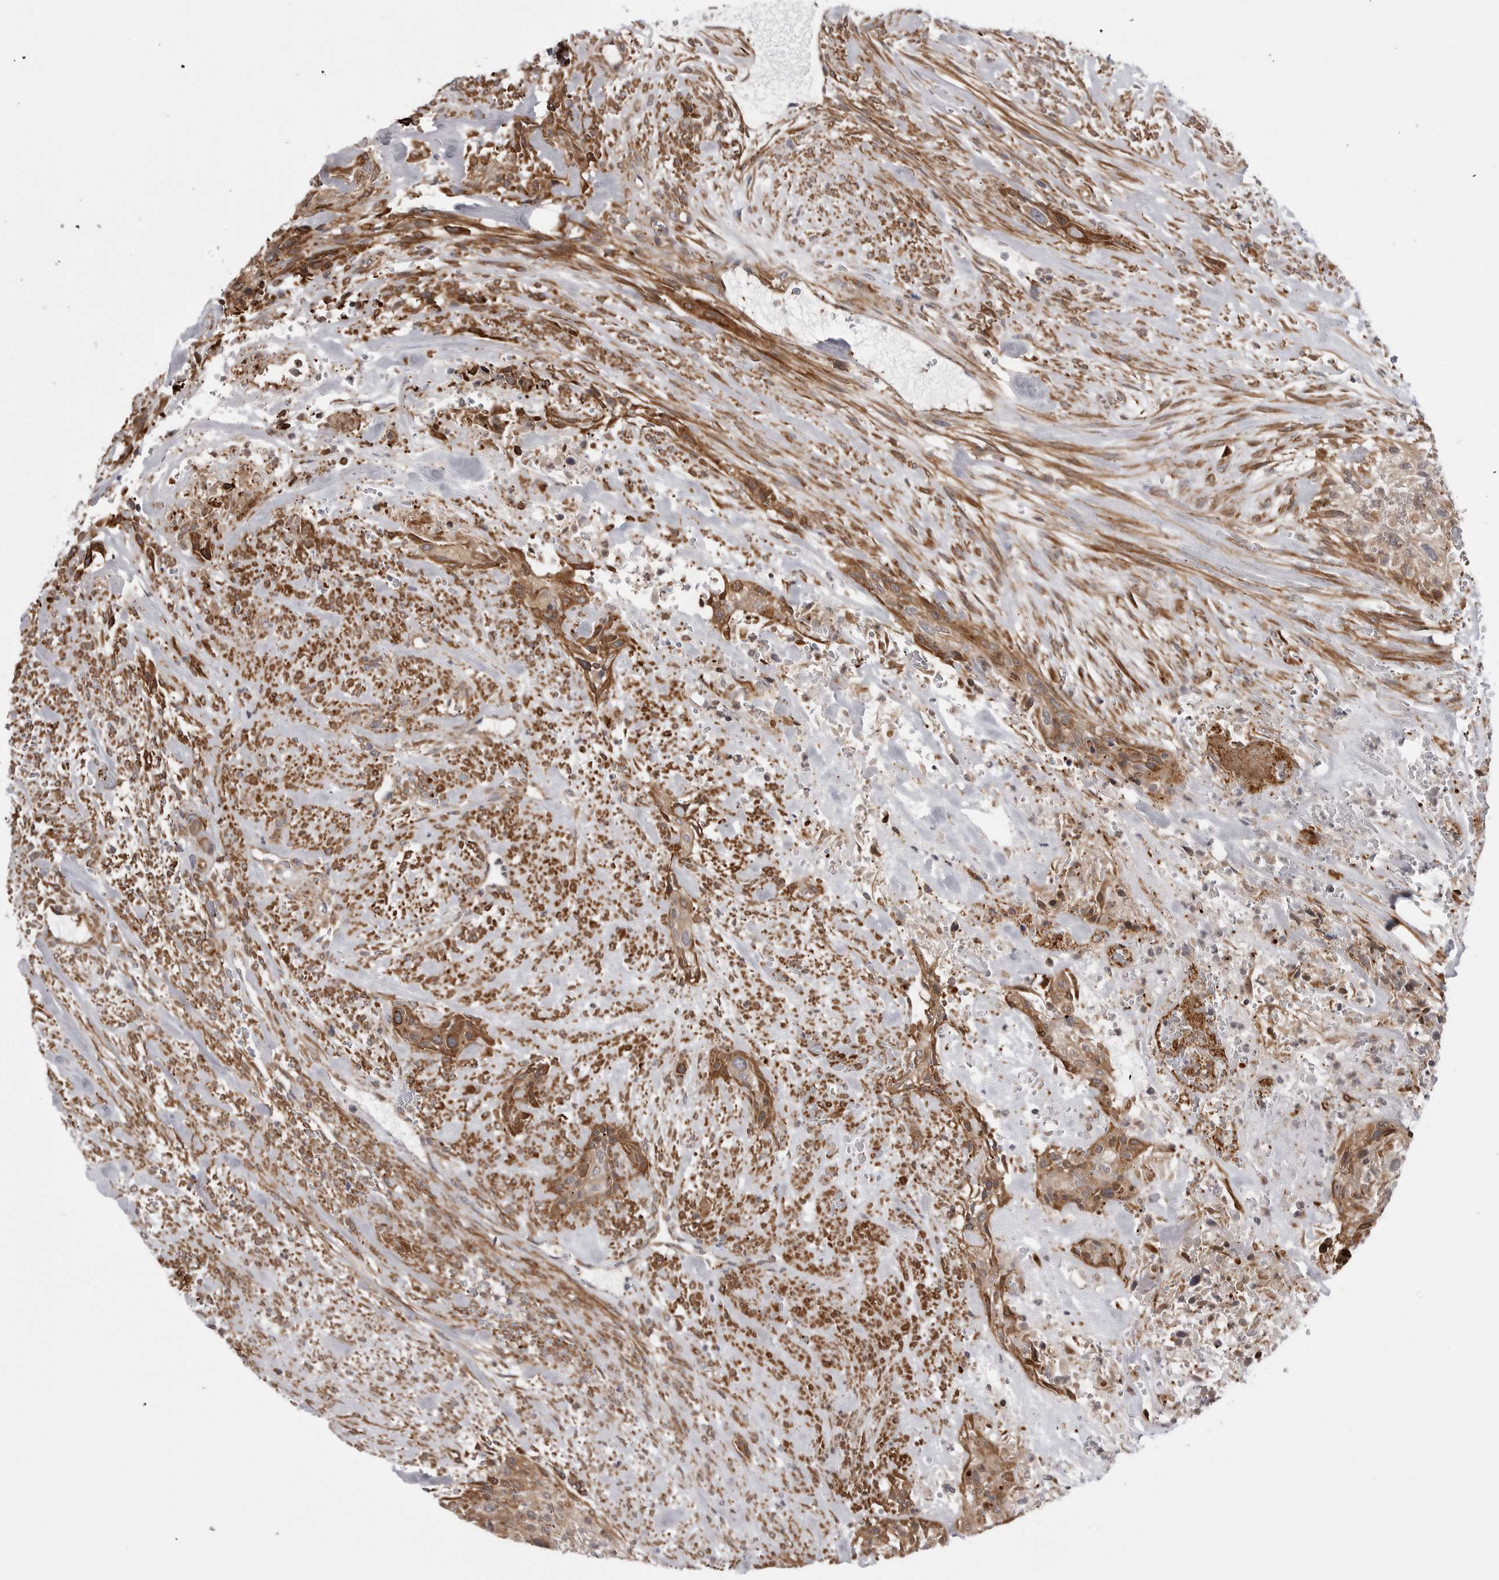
{"staining": {"intensity": "moderate", "quantity": ">75%", "location": "cytoplasmic/membranous"}, "tissue": "urothelial cancer", "cell_type": "Tumor cells", "image_type": "cancer", "snomed": [{"axis": "morphology", "description": "Urothelial carcinoma, High grade"}, {"axis": "topography", "description": "Urinary bladder"}], "caption": "Immunohistochemistry (IHC) (DAB) staining of urothelial cancer shows moderate cytoplasmic/membranous protein positivity in about >75% of tumor cells.", "gene": "SCP2", "patient": {"sex": "male", "age": 35}}